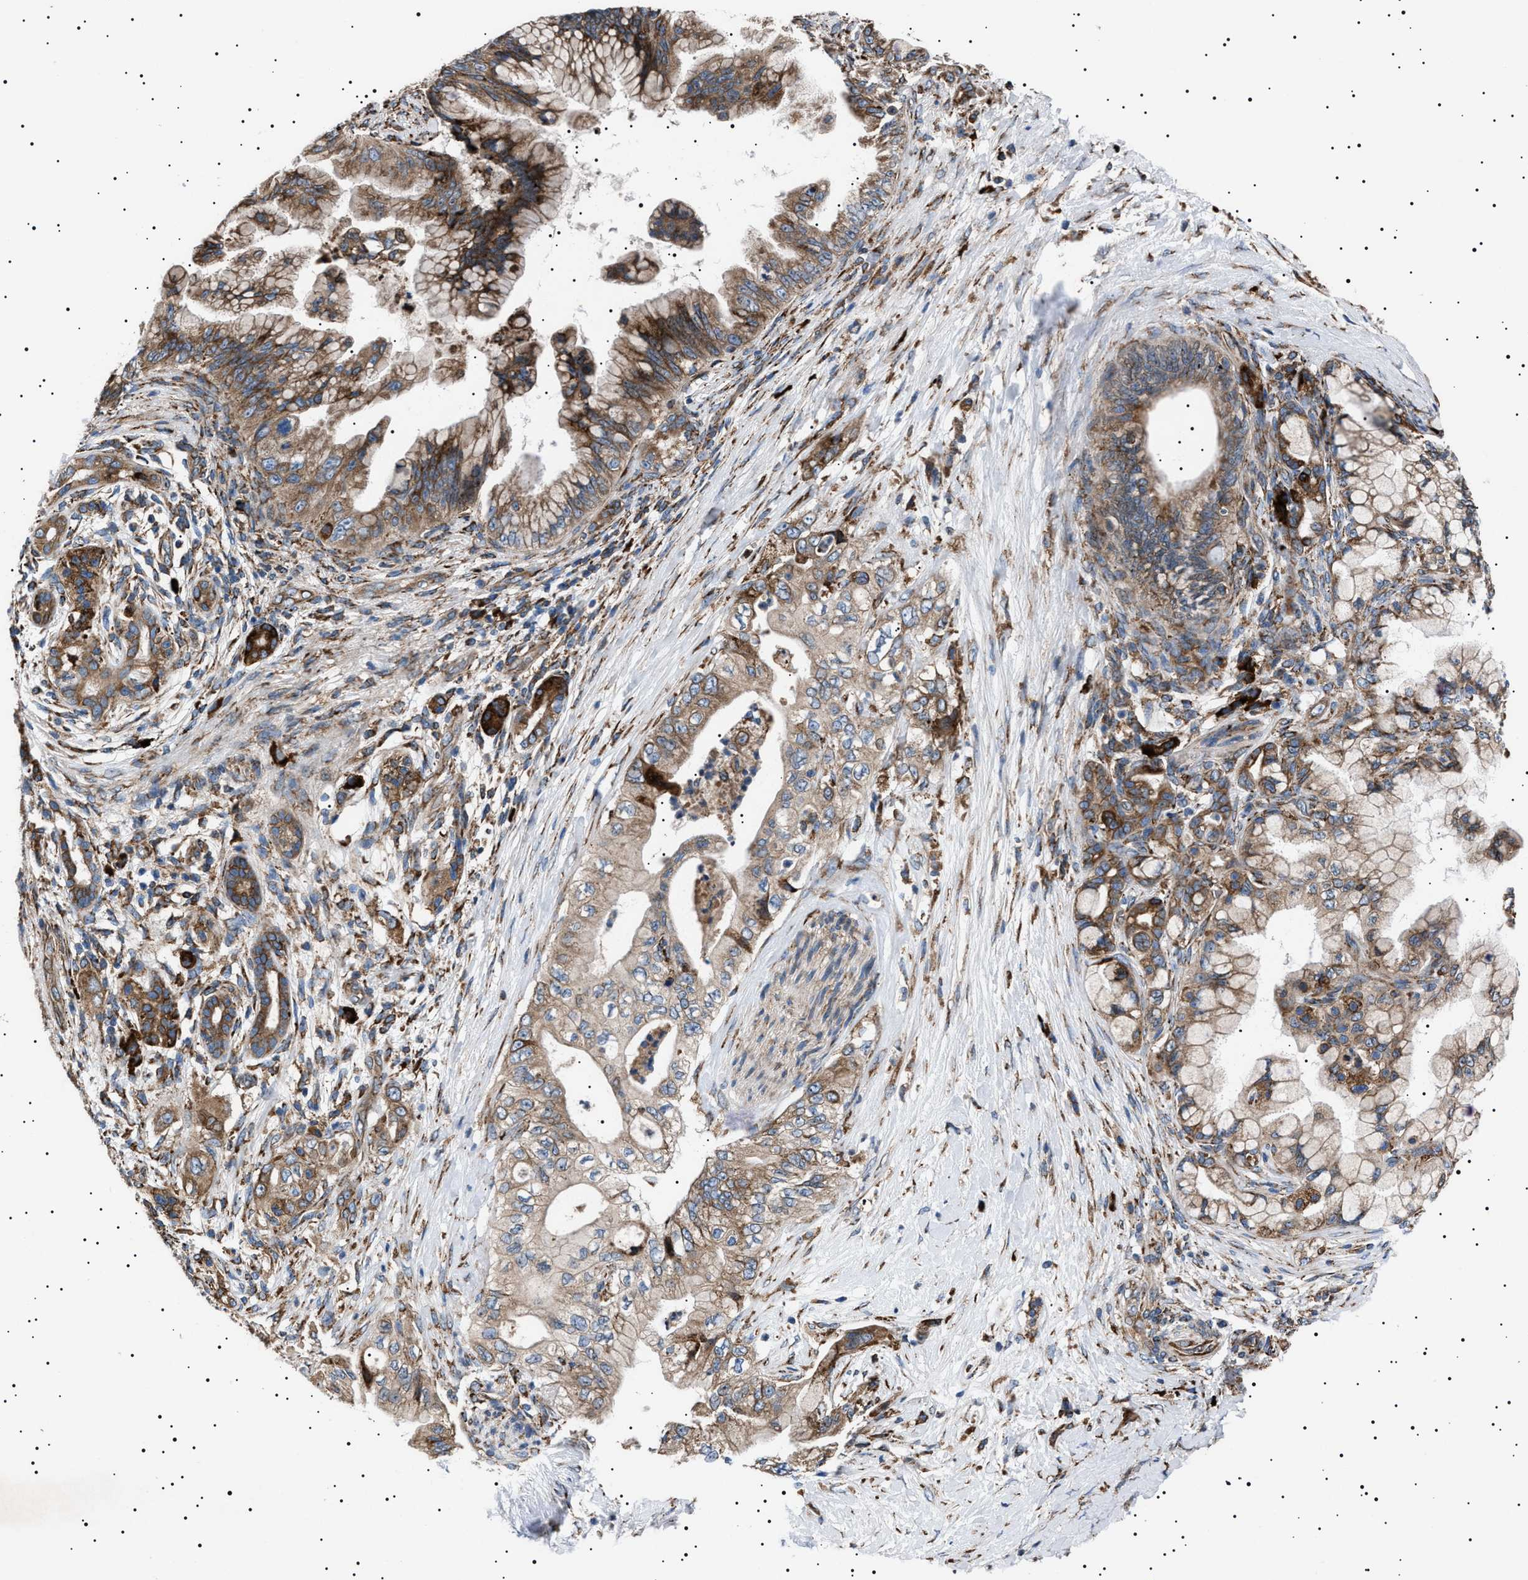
{"staining": {"intensity": "moderate", "quantity": ">75%", "location": "cytoplasmic/membranous"}, "tissue": "pancreatic cancer", "cell_type": "Tumor cells", "image_type": "cancer", "snomed": [{"axis": "morphology", "description": "Adenocarcinoma, NOS"}, {"axis": "topography", "description": "Pancreas"}], "caption": "The immunohistochemical stain labels moderate cytoplasmic/membranous positivity in tumor cells of pancreatic adenocarcinoma tissue. (Stains: DAB (3,3'-diaminobenzidine) in brown, nuclei in blue, Microscopy: brightfield microscopy at high magnification).", "gene": "TOP1MT", "patient": {"sex": "male", "age": 59}}